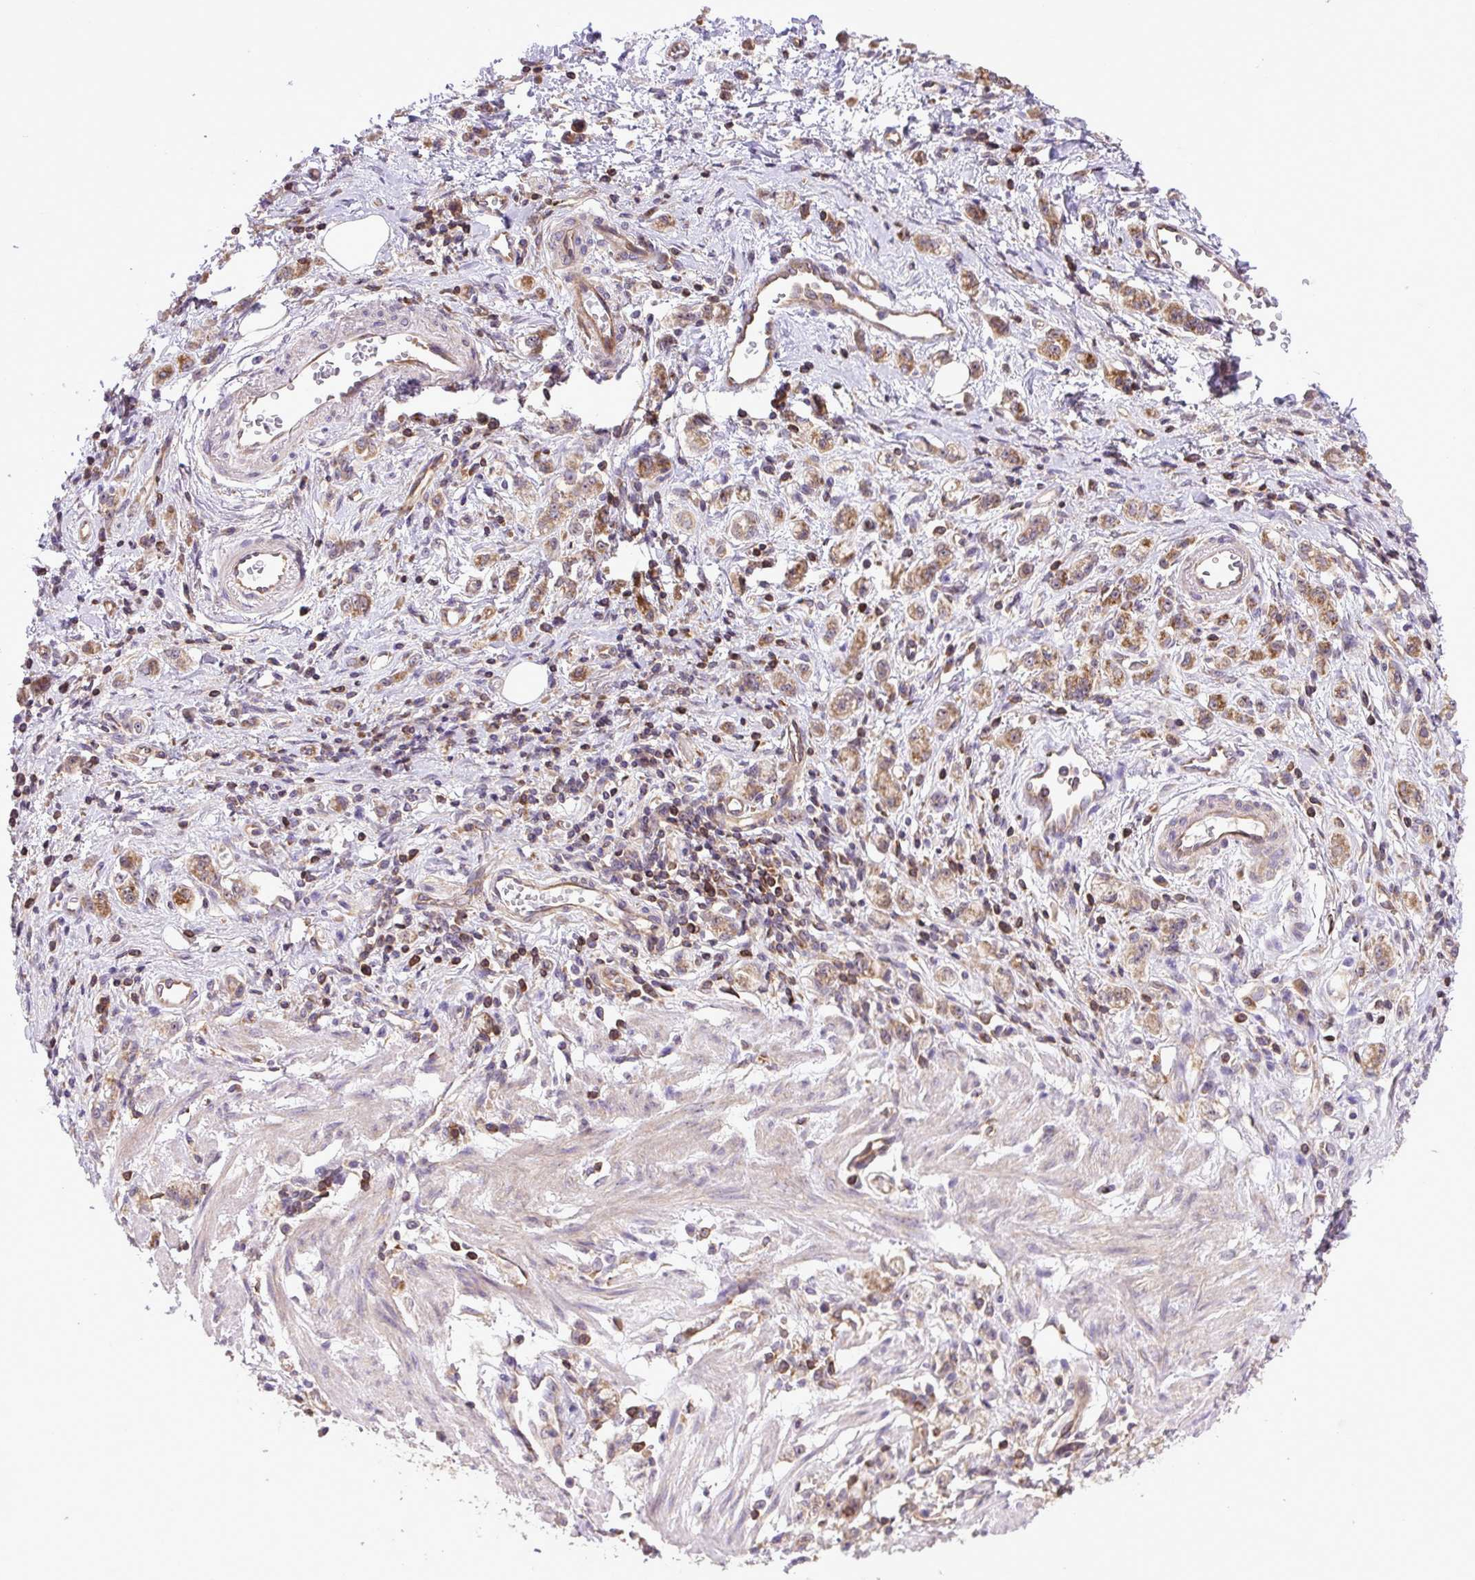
{"staining": {"intensity": "moderate", "quantity": ">75%", "location": "cytoplasmic/membranous"}, "tissue": "stomach cancer", "cell_type": "Tumor cells", "image_type": "cancer", "snomed": [{"axis": "morphology", "description": "Adenocarcinoma, NOS"}, {"axis": "topography", "description": "Stomach"}], "caption": "An immunohistochemistry (IHC) image of neoplastic tissue is shown. Protein staining in brown labels moderate cytoplasmic/membranous positivity in adenocarcinoma (stomach) within tumor cells. The staining was performed using DAB (3,3'-diaminobenzidine) to visualize the protein expression in brown, while the nuclei were stained in blue with hematoxylin (Magnification: 20x).", "gene": "PLCG1", "patient": {"sex": "male", "age": 77}}